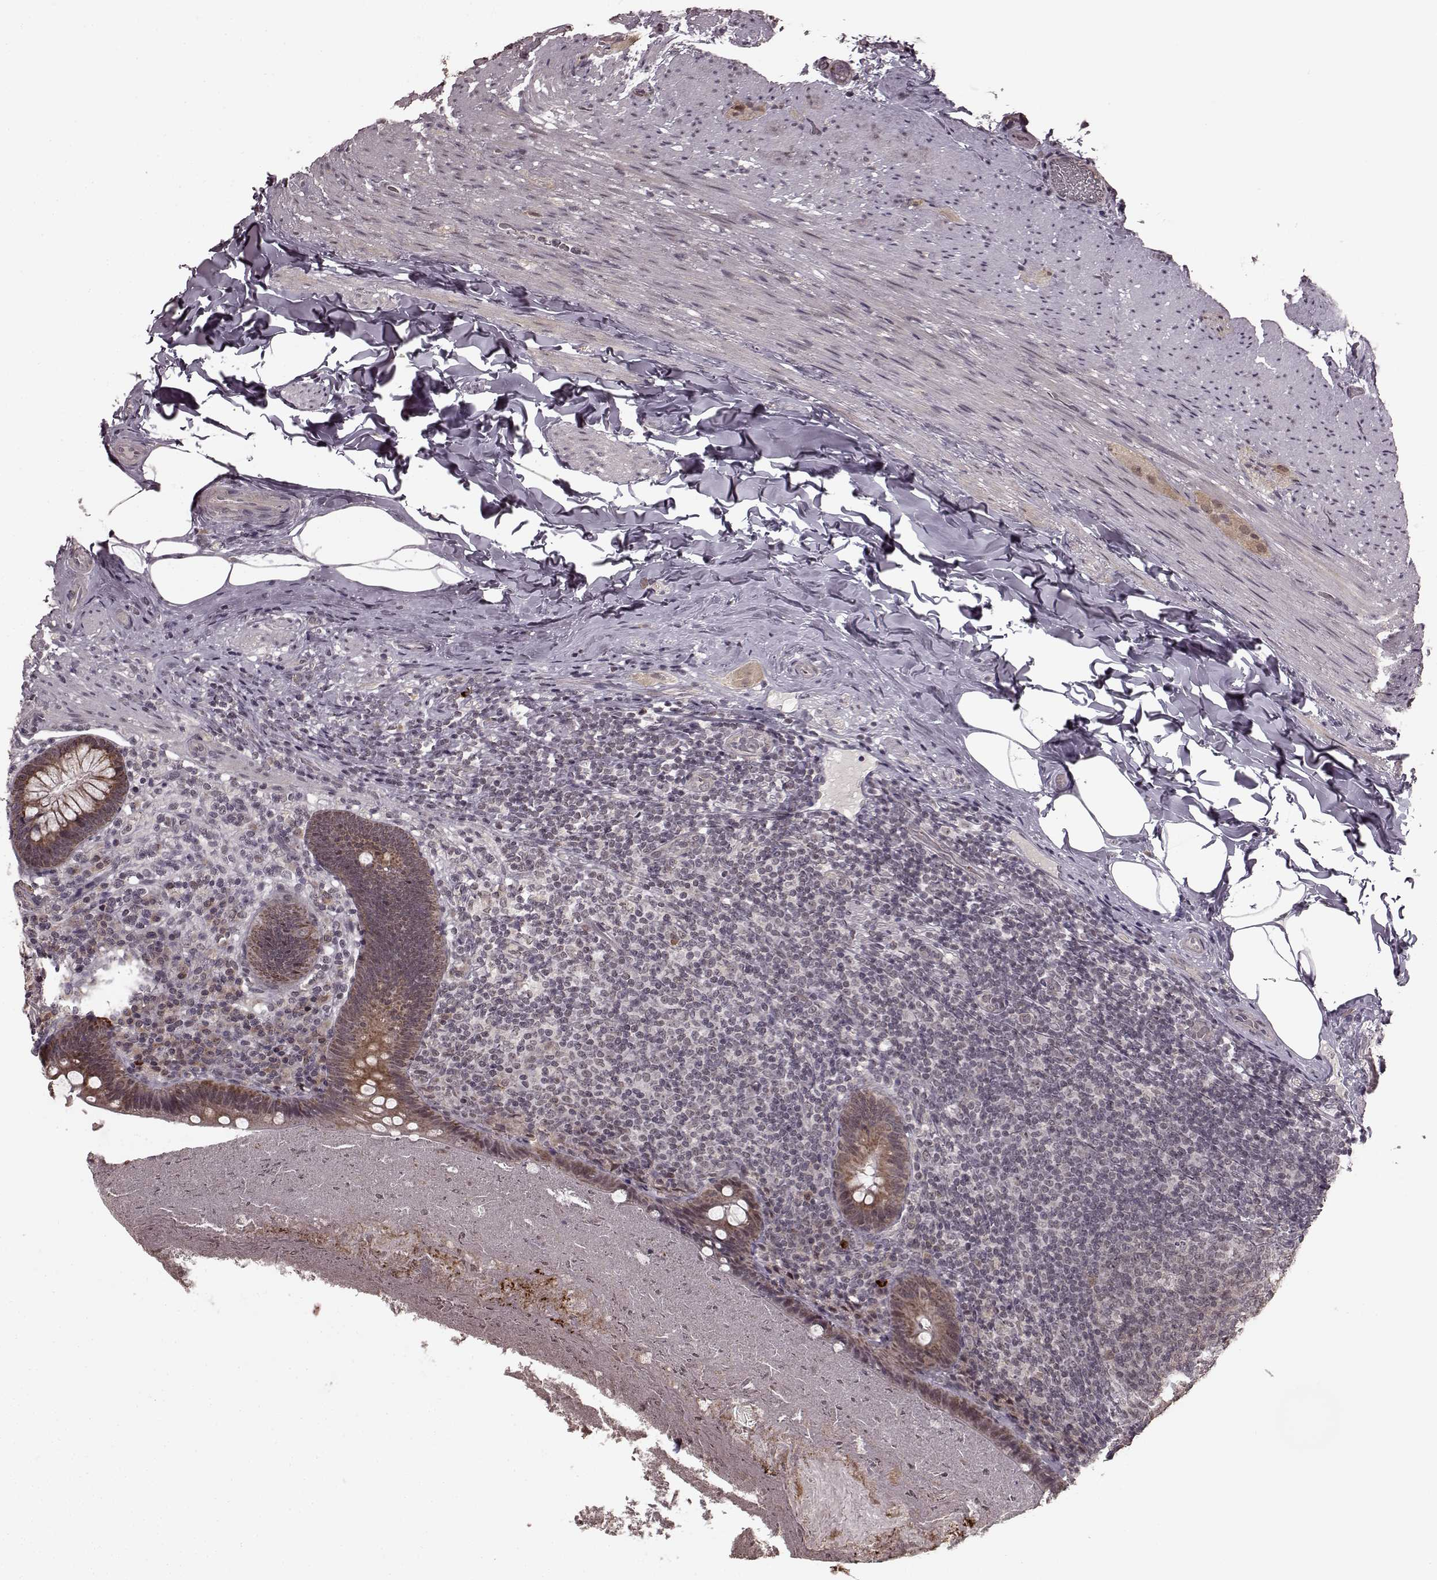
{"staining": {"intensity": "moderate", "quantity": ">75%", "location": "cytoplasmic/membranous"}, "tissue": "appendix", "cell_type": "Glandular cells", "image_type": "normal", "snomed": [{"axis": "morphology", "description": "Normal tissue, NOS"}, {"axis": "topography", "description": "Appendix"}], "caption": "Appendix stained with DAB (3,3'-diaminobenzidine) IHC demonstrates medium levels of moderate cytoplasmic/membranous positivity in approximately >75% of glandular cells.", "gene": "PLCB4", "patient": {"sex": "male", "age": 47}}